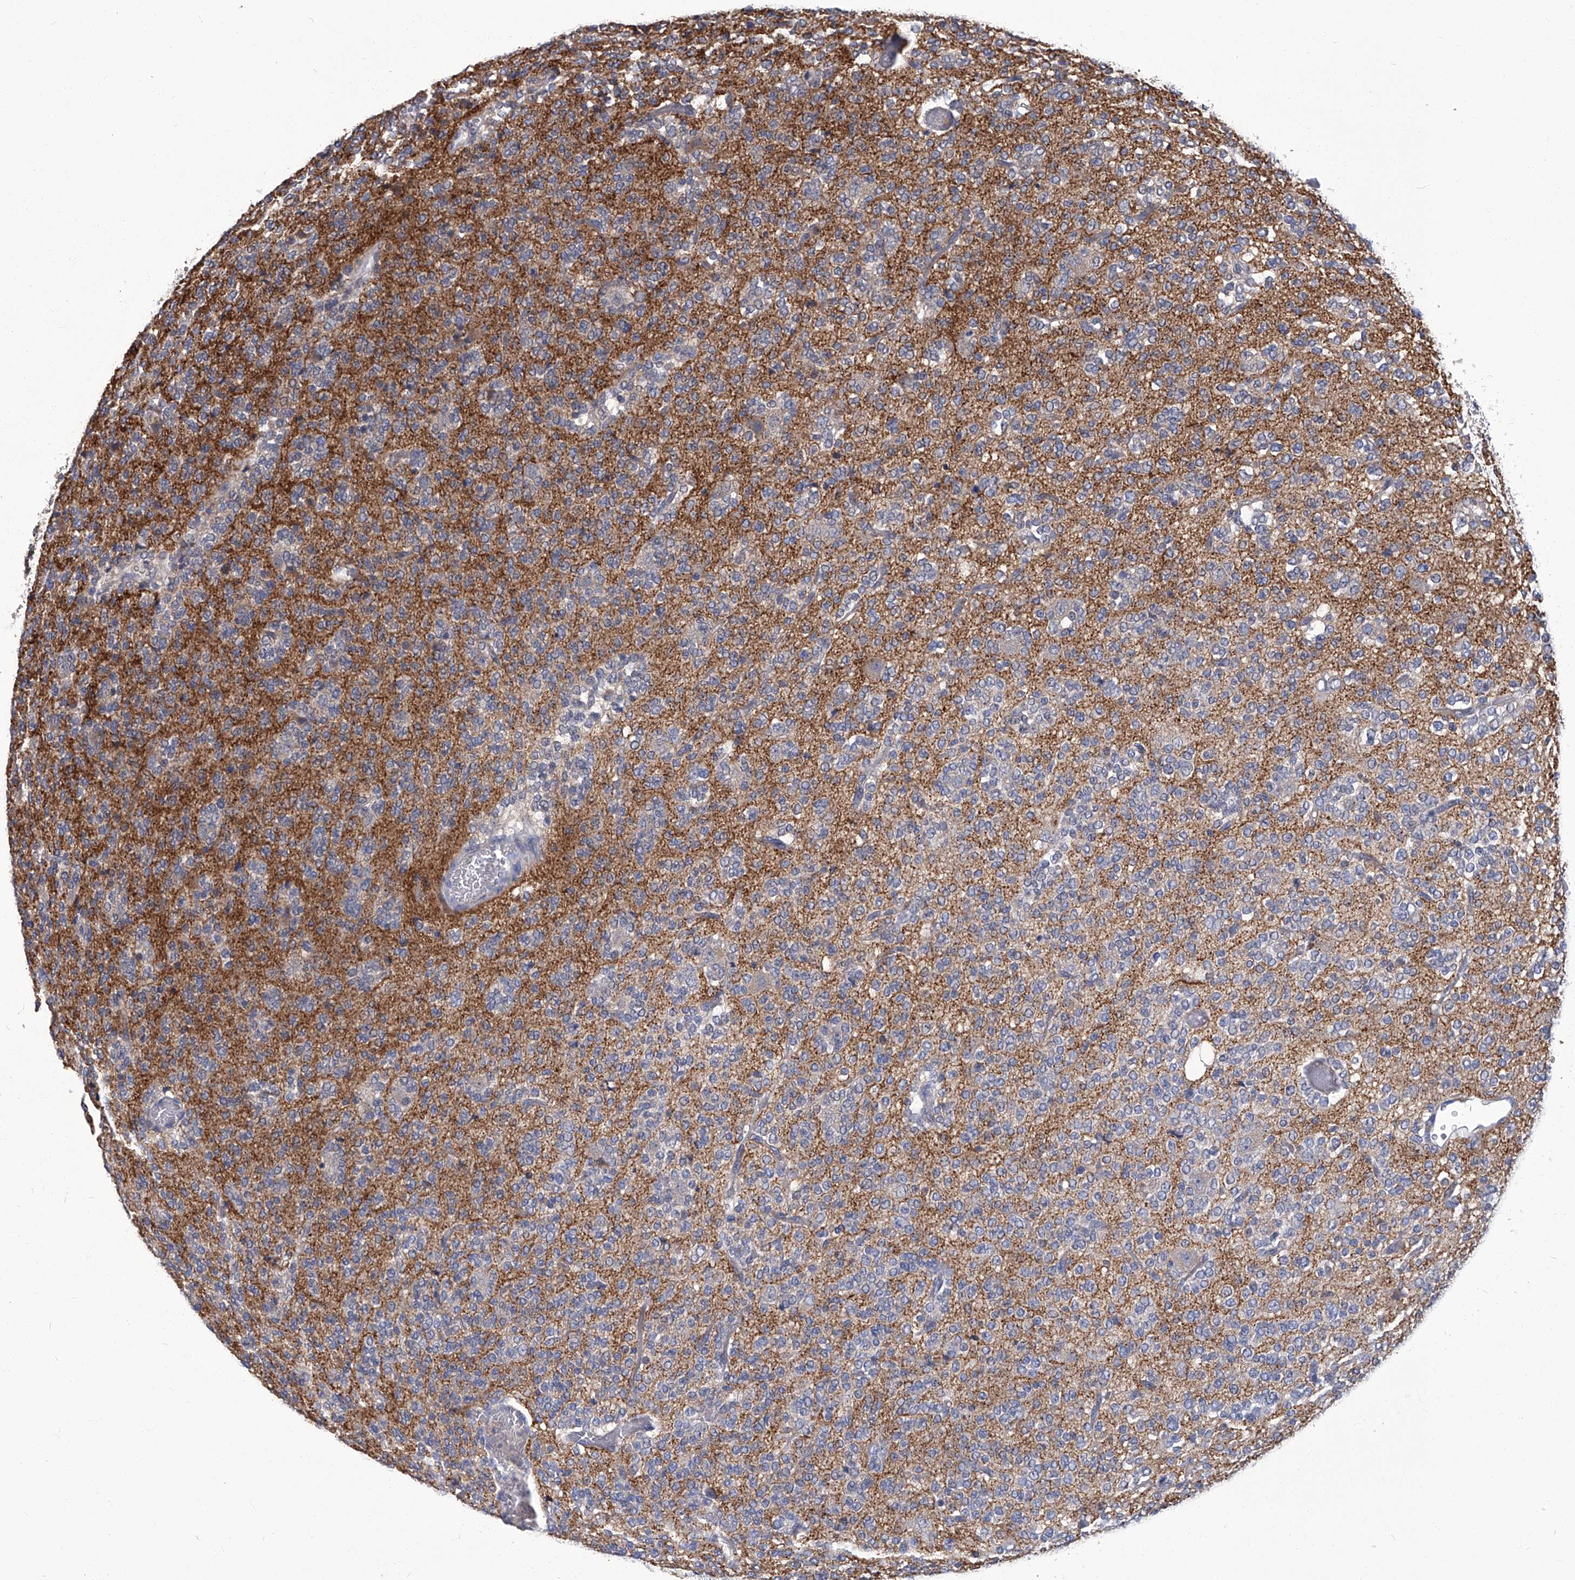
{"staining": {"intensity": "negative", "quantity": "none", "location": "none"}, "tissue": "glioma", "cell_type": "Tumor cells", "image_type": "cancer", "snomed": [{"axis": "morphology", "description": "Glioma, malignant, Low grade"}, {"axis": "topography", "description": "Brain"}], "caption": "DAB (3,3'-diaminobenzidine) immunohistochemical staining of human low-grade glioma (malignant) exhibits no significant expression in tumor cells. (DAB IHC visualized using brightfield microscopy, high magnification).", "gene": "TGFBR1", "patient": {"sex": "male", "age": 38}}